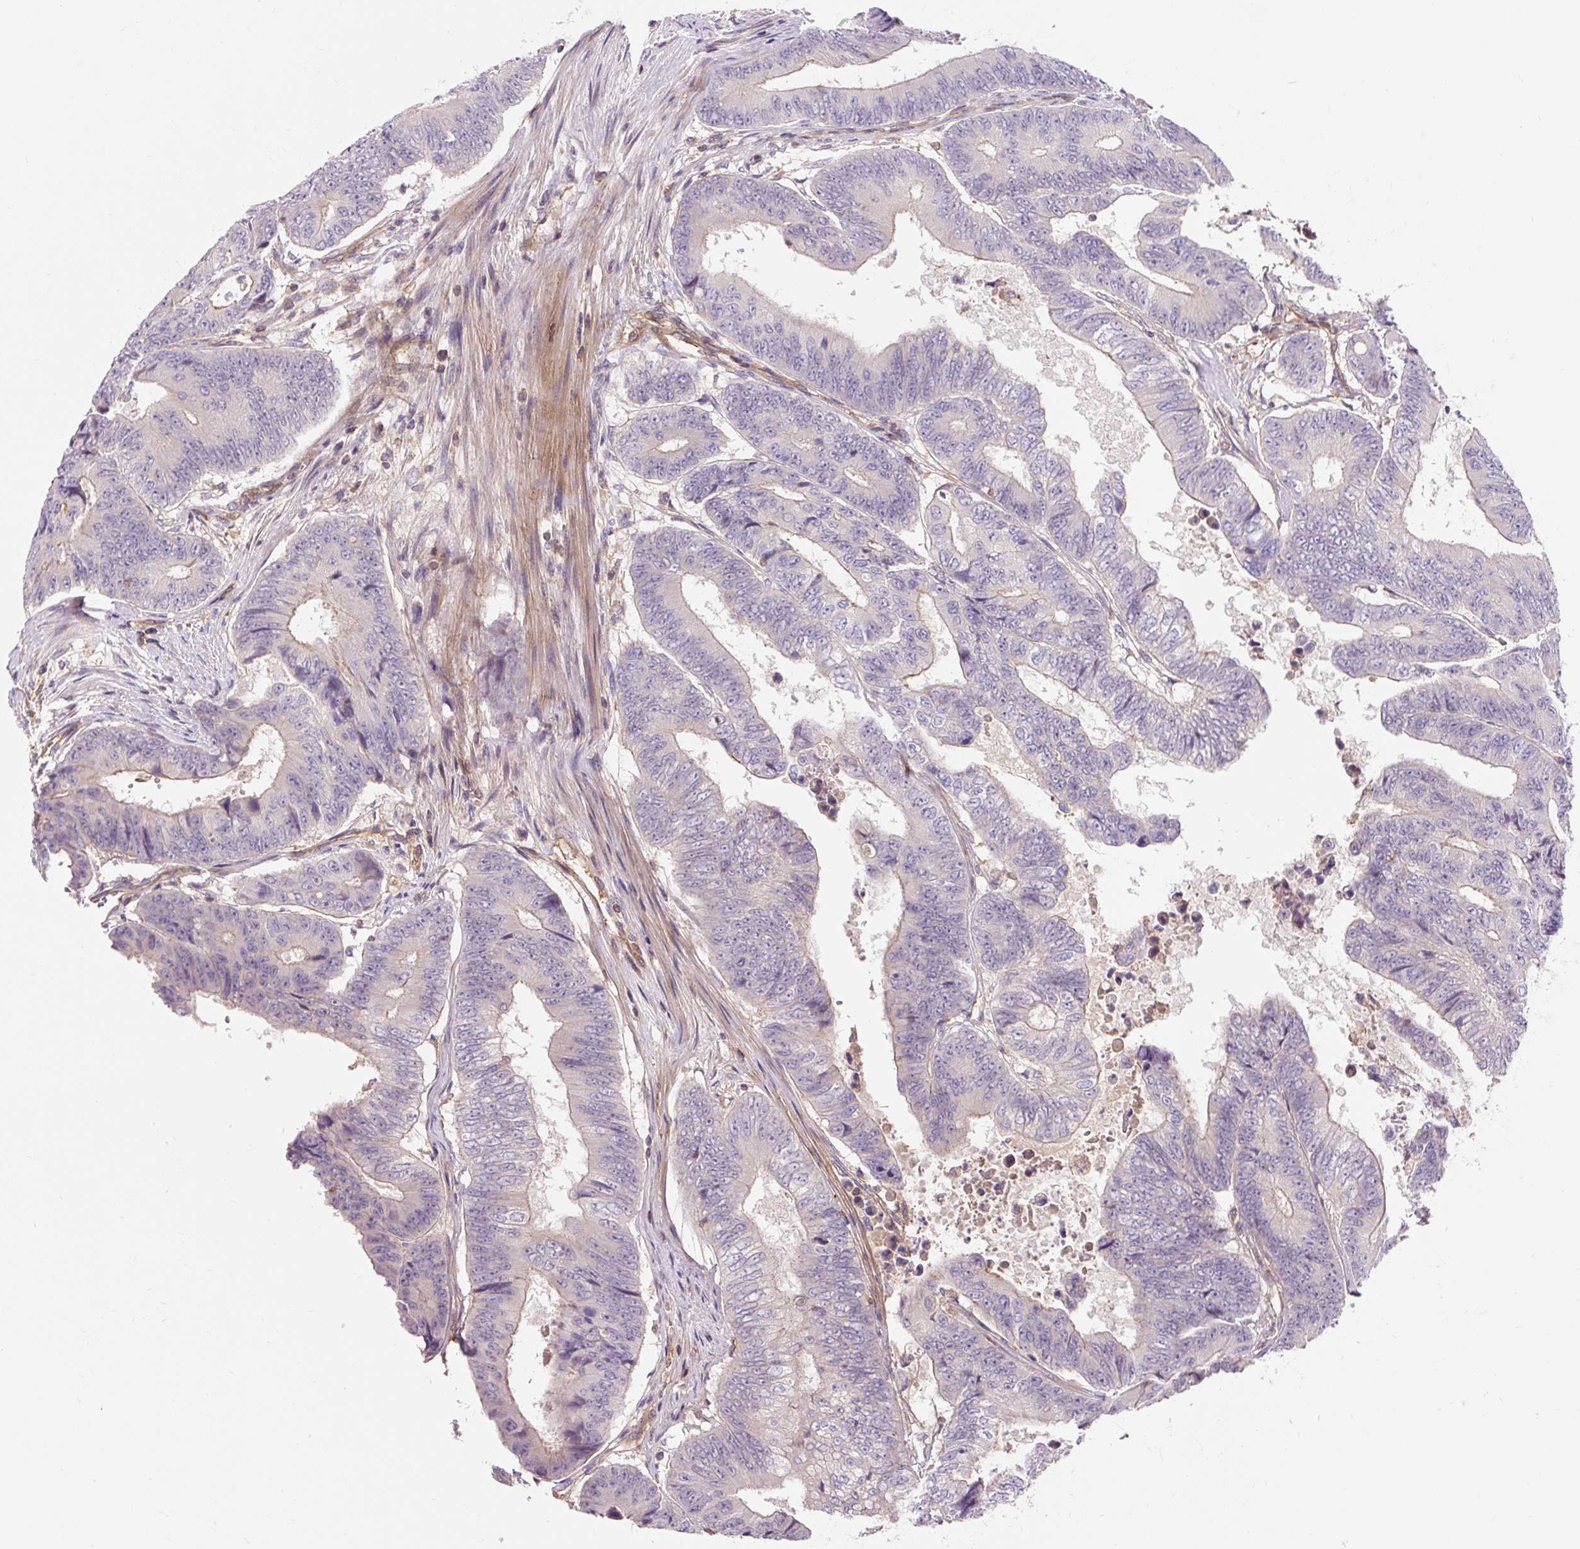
{"staining": {"intensity": "negative", "quantity": "none", "location": "none"}, "tissue": "colorectal cancer", "cell_type": "Tumor cells", "image_type": "cancer", "snomed": [{"axis": "morphology", "description": "Adenocarcinoma, NOS"}, {"axis": "topography", "description": "Colon"}], "caption": "An immunohistochemistry image of colorectal cancer (adenocarcinoma) is shown. There is no staining in tumor cells of colorectal cancer (adenocarcinoma).", "gene": "PCDHGB3", "patient": {"sex": "female", "age": 48}}